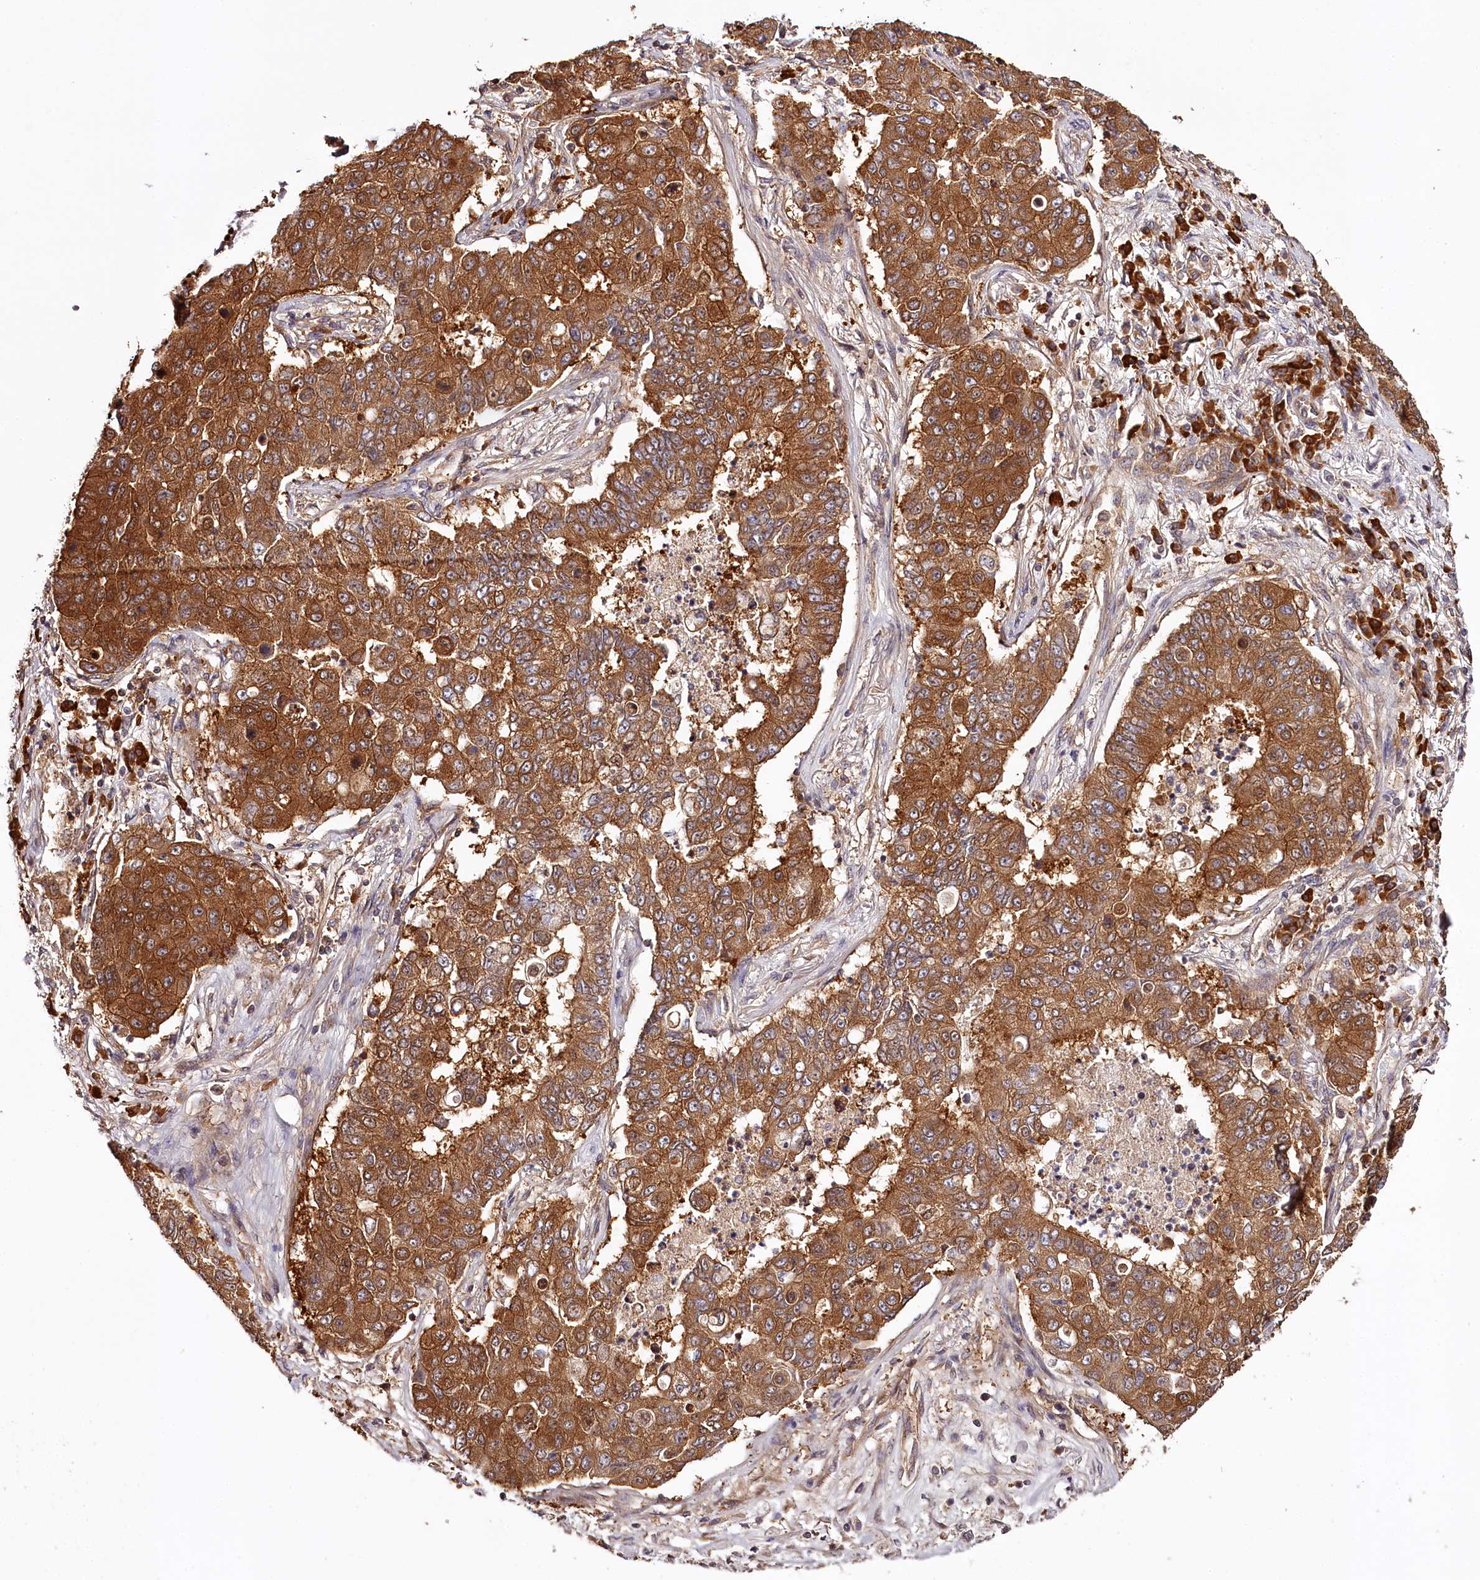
{"staining": {"intensity": "strong", "quantity": ">75%", "location": "cytoplasmic/membranous"}, "tissue": "lung cancer", "cell_type": "Tumor cells", "image_type": "cancer", "snomed": [{"axis": "morphology", "description": "Squamous cell carcinoma, NOS"}, {"axis": "topography", "description": "Lung"}], "caption": "Immunohistochemical staining of human lung squamous cell carcinoma shows strong cytoplasmic/membranous protein positivity in about >75% of tumor cells.", "gene": "TARS1", "patient": {"sex": "male", "age": 74}}